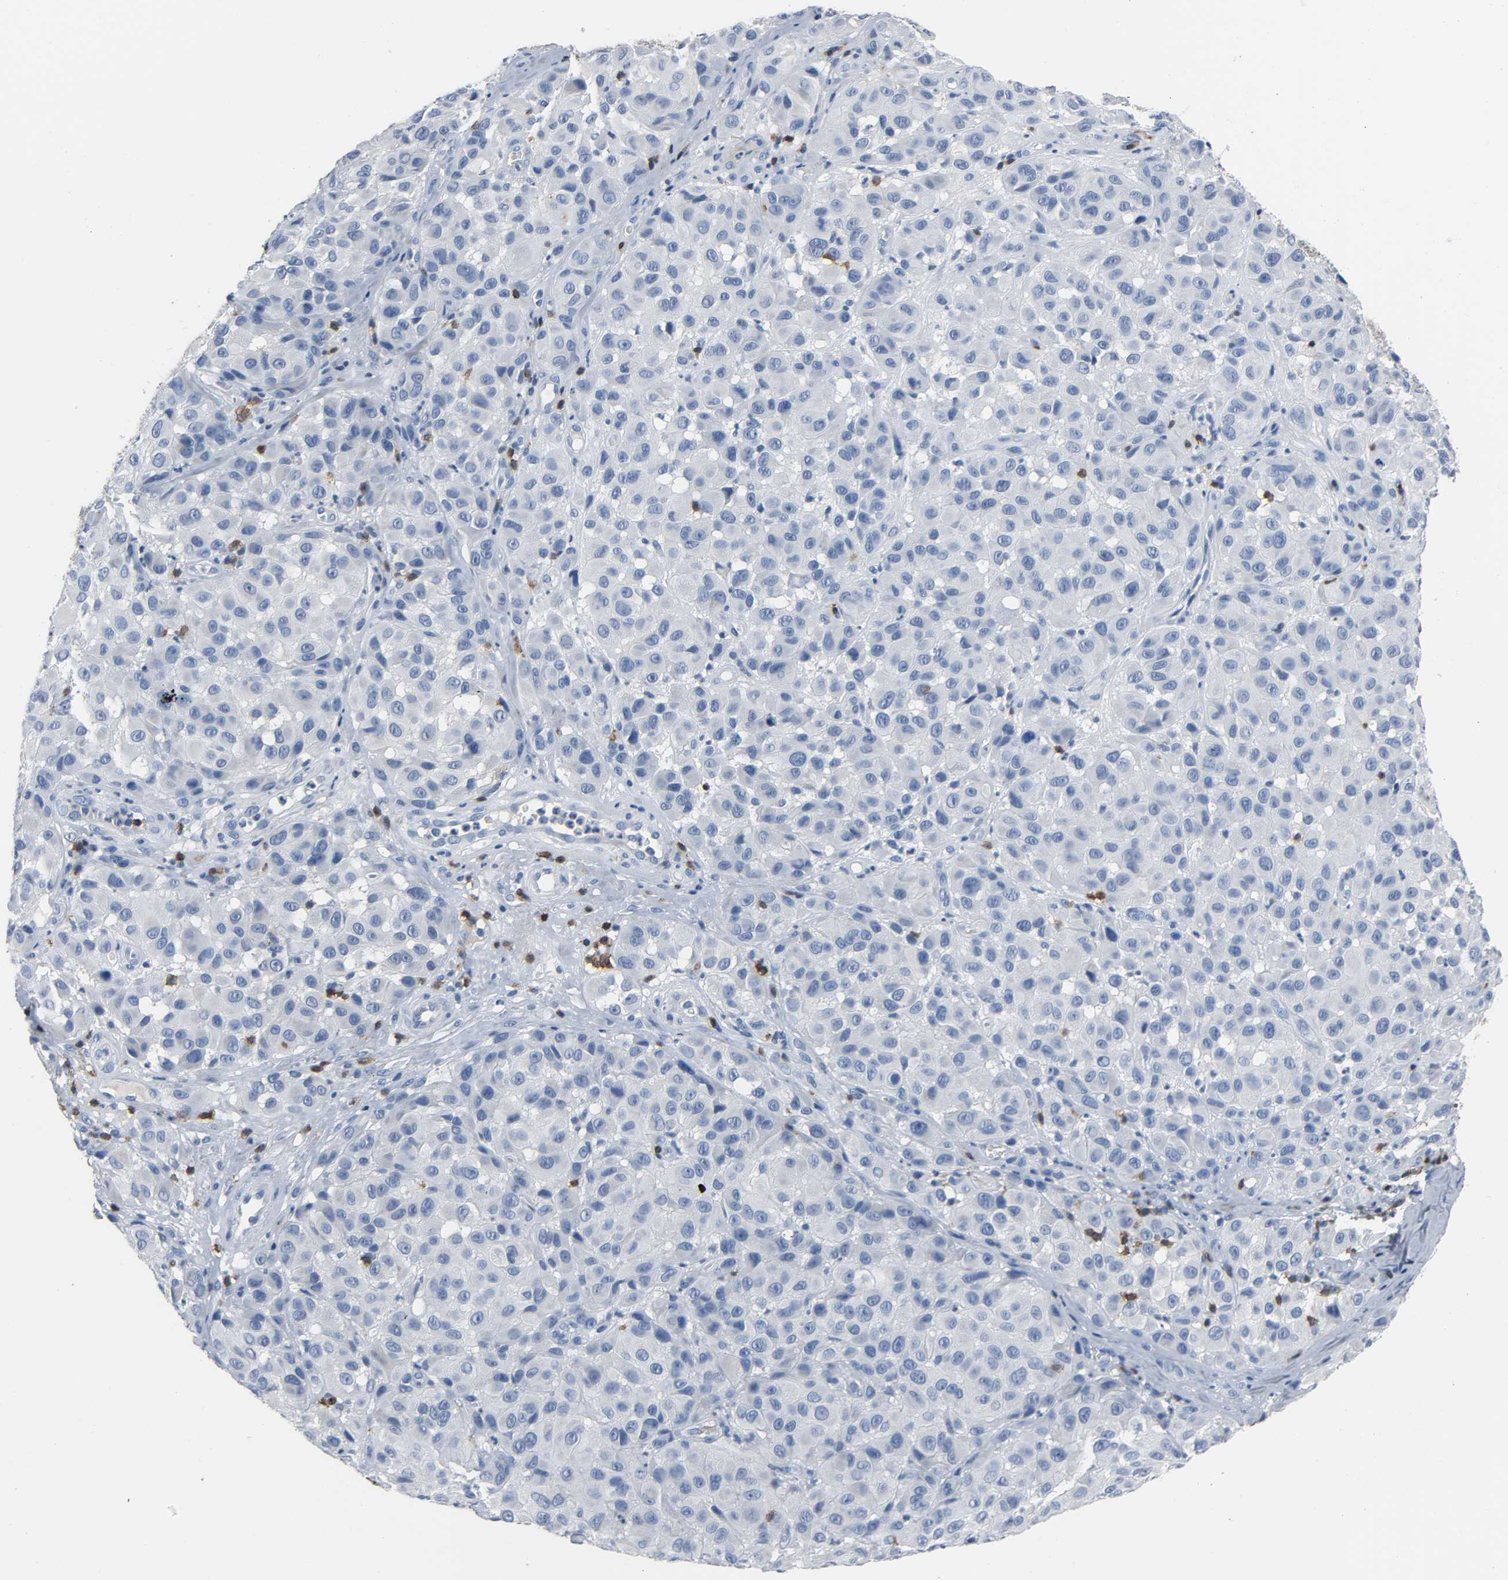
{"staining": {"intensity": "negative", "quantity": "none", "location": "none"}, "tissue": "melanoma", "cell_type": "Tumor cells", "image_type": "cancer", "snomed": [{"axis": "morphology", "description": "Malignant melanoma, NOS"}, {"axis": "topography", "description": "Skin"}], "caption": "Tumor cells are negative for brown protein staining in malignant melanoma. (Stains: DAB immunohistochemistry (IHC) with hematoxylin counter stain, Microscopy: brightfield microscopy at high magnification).", "gene": "LCK", "patient": {"sex": "female", "age": 21}}